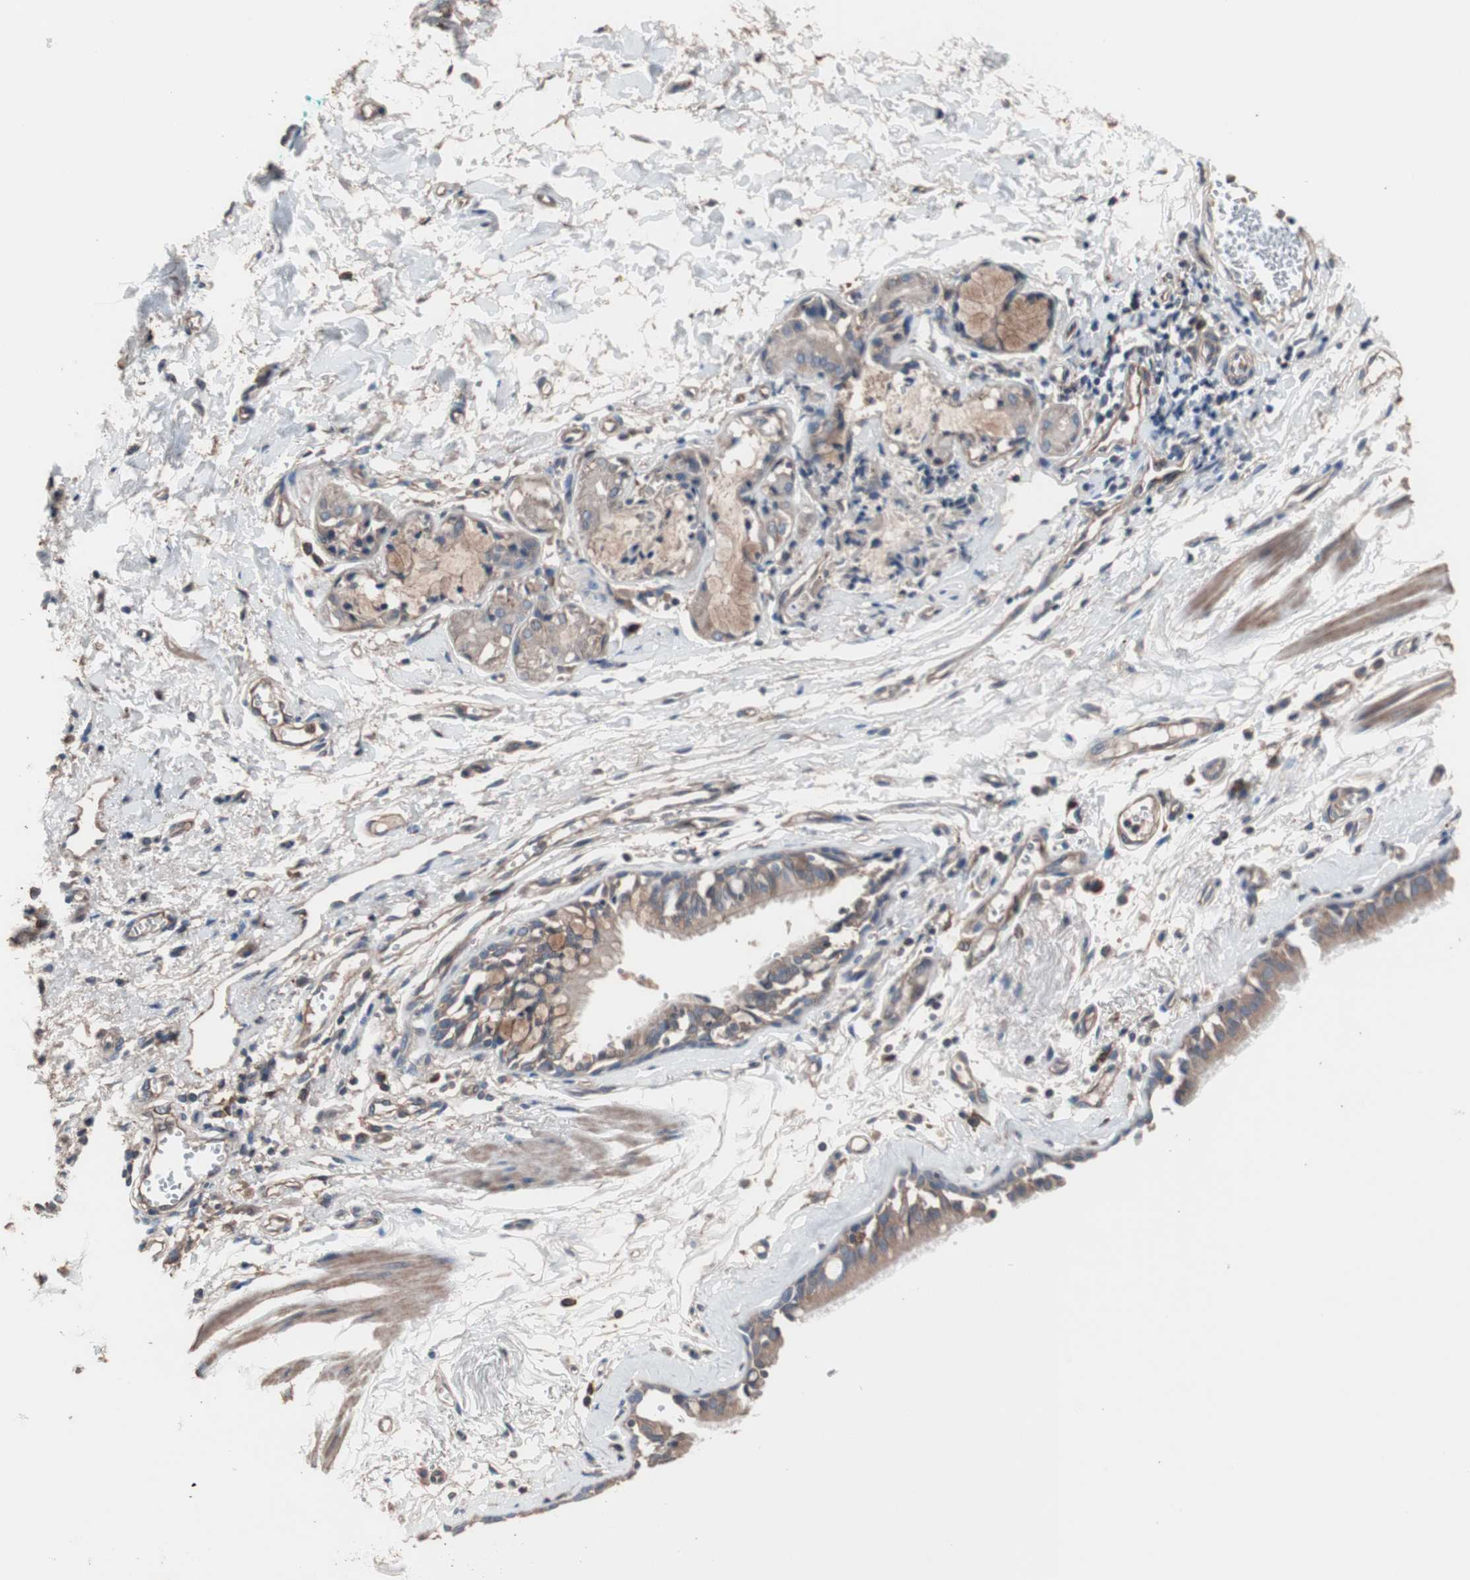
{"staining": {"intensity": "weak", "quantity": ">75%", "location": "cytoplasmic/membranous"}, "tissue": "bronchus", "cell_type": "Respiratory epithelial cells", "image_type": "normal", "snomed": [{"axis": "morphology", "description": "Normal tissue, NOS"}, {"axis": "topography", "description": "Bronchus"}, {"axis": "topography", "description": "Lung"}], "caption": "Weak cytoplasmic/membranous expression for a protein is present in about >75% of respiratory epithelial cells of benign bronchus using immunohistochemistry (IHC).", "gene": "ATG7", "patient": {"sex": "female", "age": 56}}